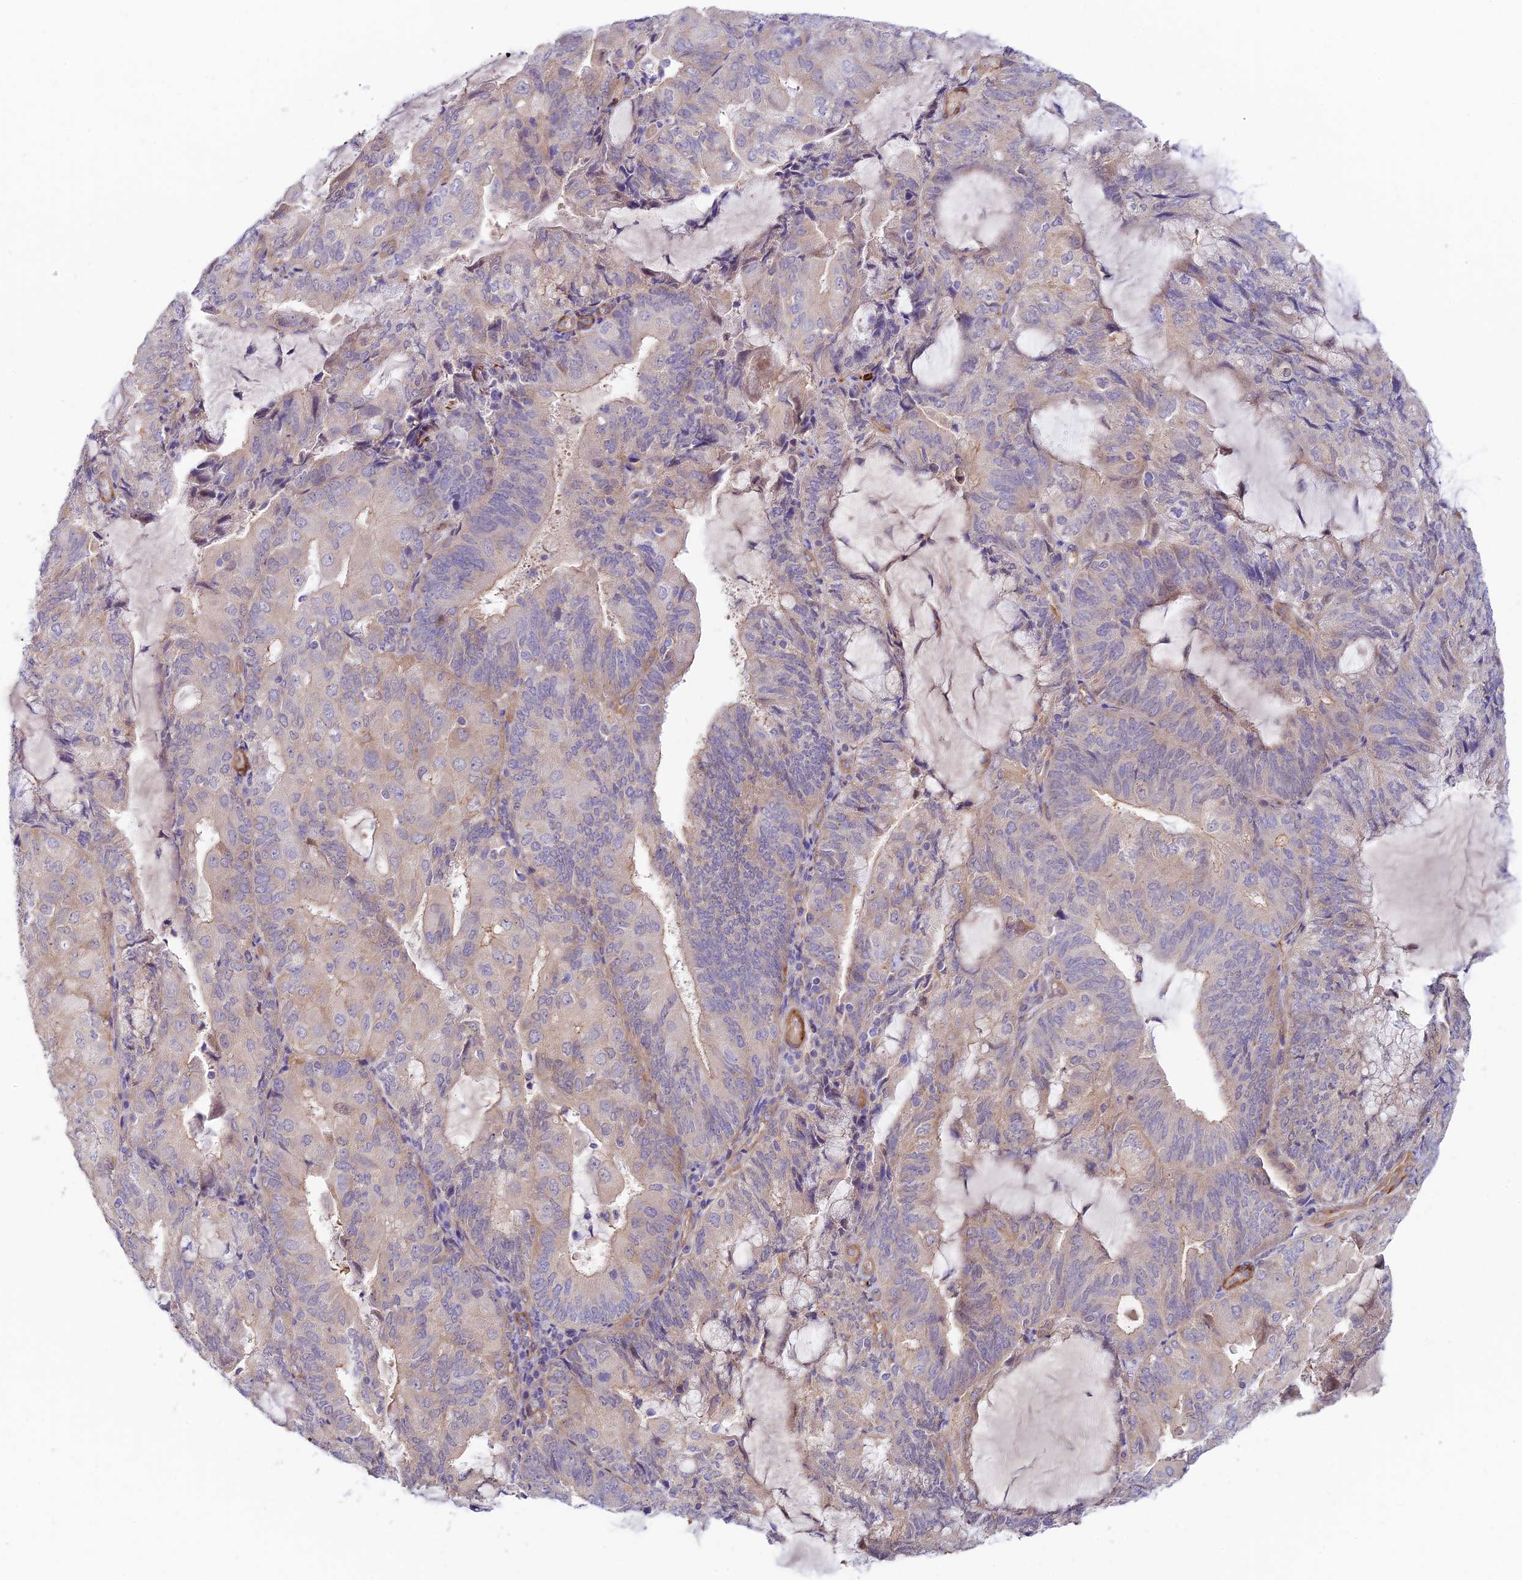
{"staining": {"intensity": "weak", "quantity": "25%-75%", "location": "cytoplasmic/membranous"}, "tissue": "endometrial cancer", "cell_type": "Tumor cells", "image_type": "cancer", "snomed": [{"axis": "morphology", "description": "Adenocarcinoma, NOS"}, {"axis": "topography", "description": "Endometrium"}], "caption": "Endometrial cancer (adenocarcinoma) stained for a protein (brown) displays weak cytoplasmic/membranous positive expression in approximately 25%-75% of tumor cells.", "gene": "ANKRD50", "patient": {"sex": "female", "age": 81}}